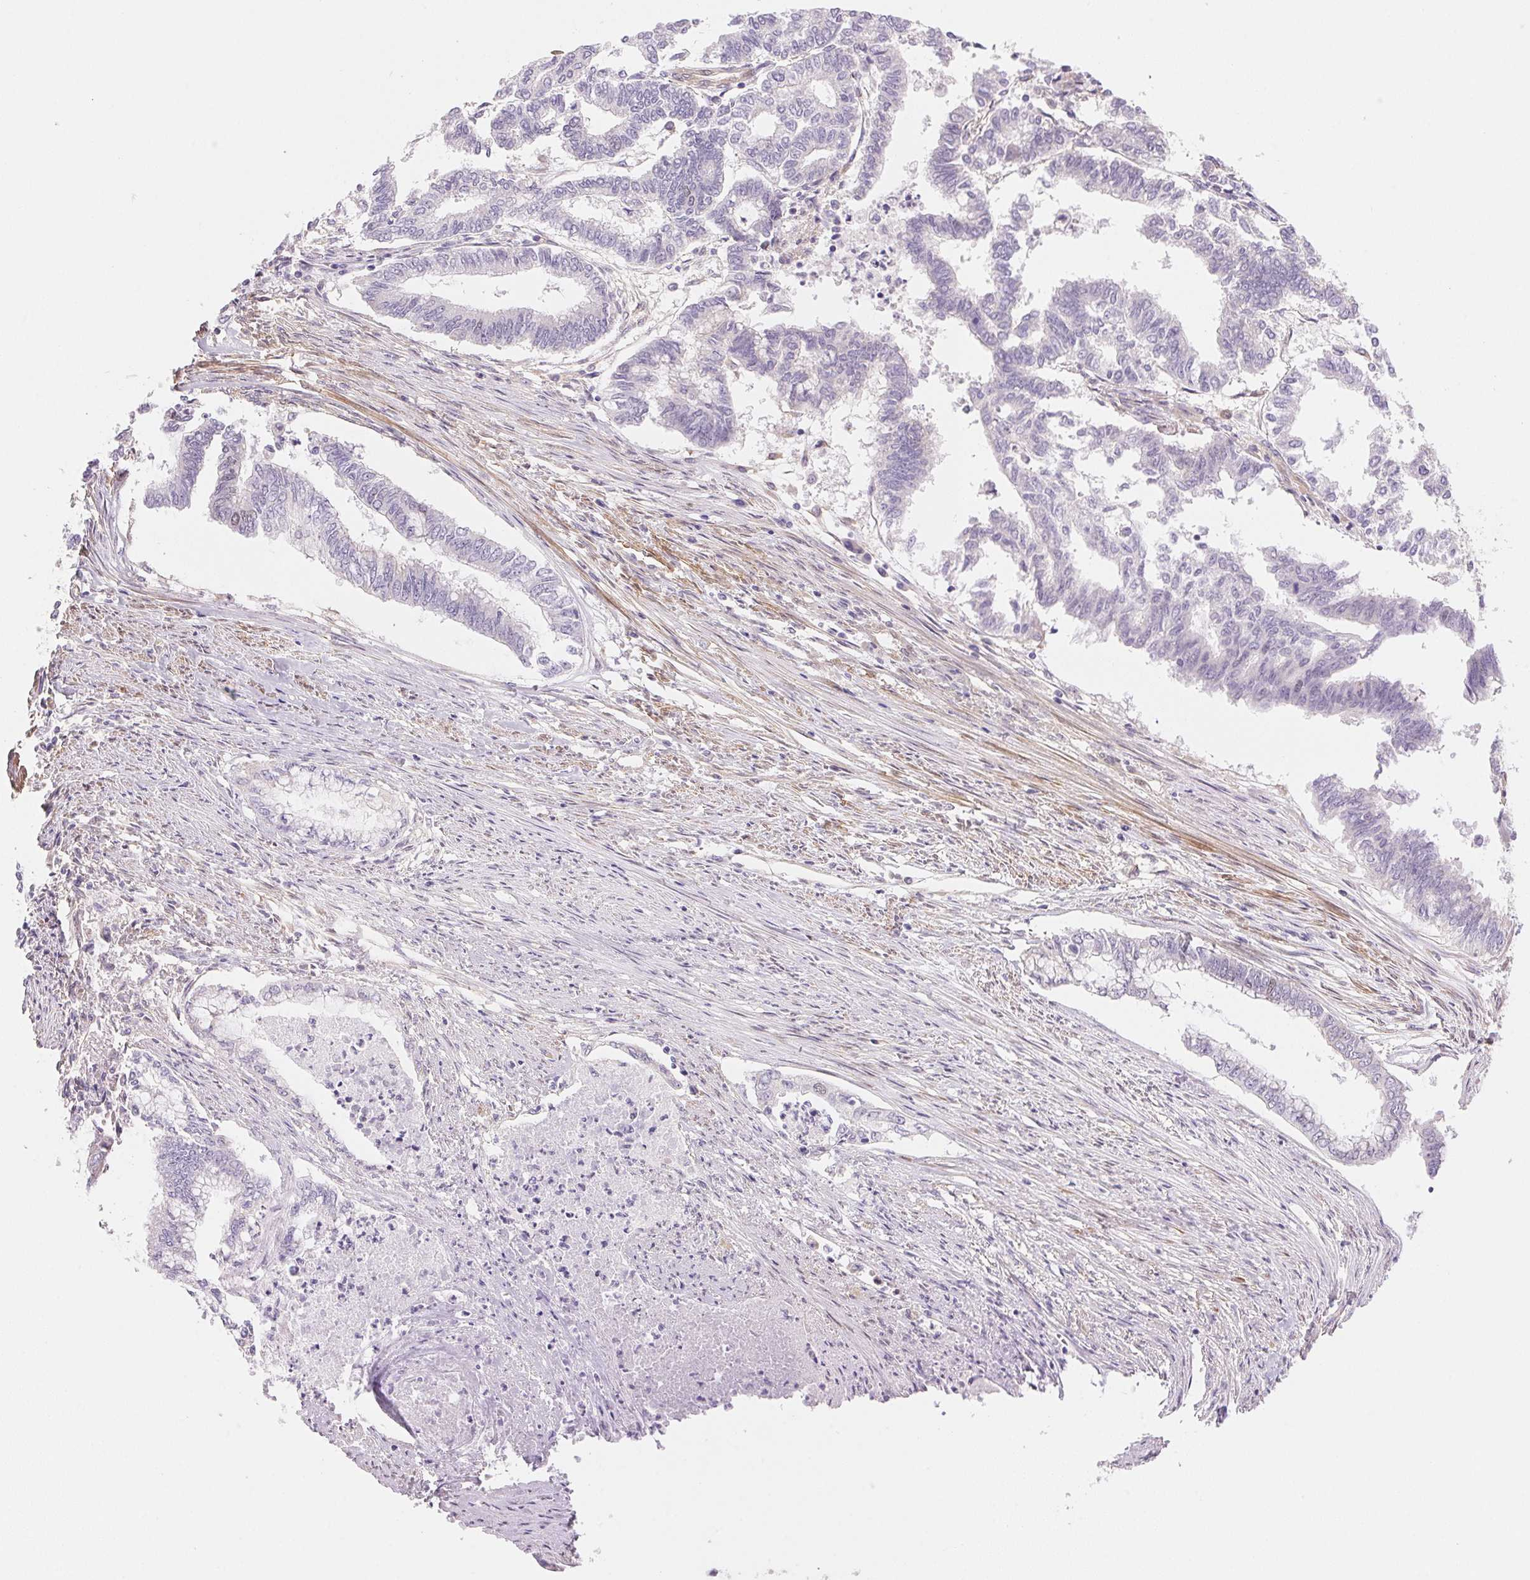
{"staining": {"intensity": "negative", "quantity": "none", "location": "none"}, "tissue": "endometrial cancer", "cell_type": "Tumor cells", "image_type": "cancer", "snomed": [{"axis": "morphology", "description": "Adenocarcinoma, NOS"}, {"axis": "topography", "description": "Endometrium"}], "caption": "This image is of endometrial cancer (adenocarcinoma) stained with IHC to label a protein in brown with the nuclei are counter-stained blue. There is no positivity in tumor cells.", "gene": "SMTN", "patient": {"sex": "female", "age": 79}}